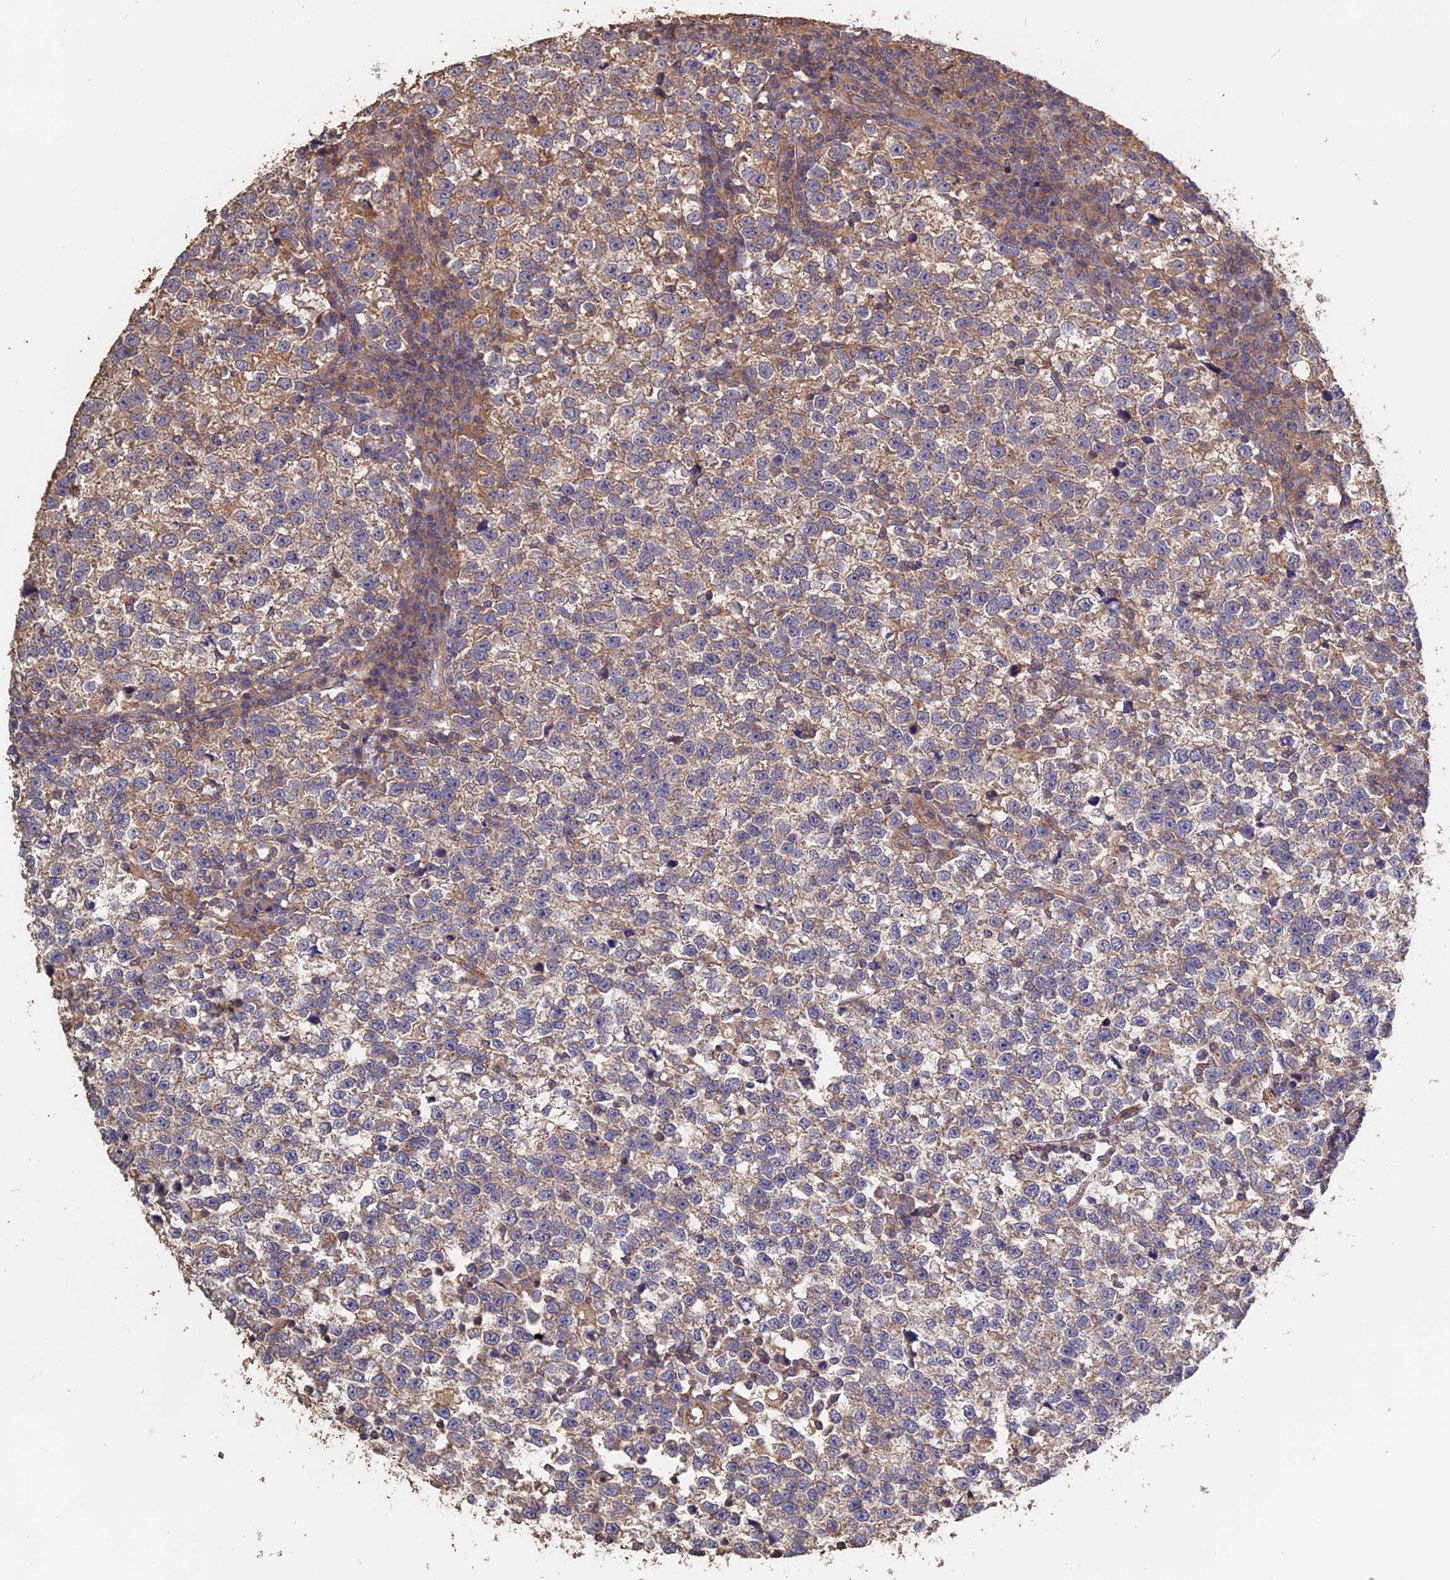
{"staining": {"intensity": "weak", "quantity": ">75%", "location": "cytoplasmic/membranous"}, "tissue": "testis cancer", "cell_type": "Tumor cells", "image_type": "cancer", "snomed": [{"axis": "morphology", "description": "Normal tissue, NOS"}, {"axis": "morphology", "description": "Seminoma, NOS"}, {"axis": "topography", "description": "Testis"}], "caption": "Tumor cells exhibit low levels of weak cytoplasmic/membranous positivity in about >75% of cells in human seminoma (testis).", "gene": "PIGQ", "patient": {"sex": "male", "age": 43}}